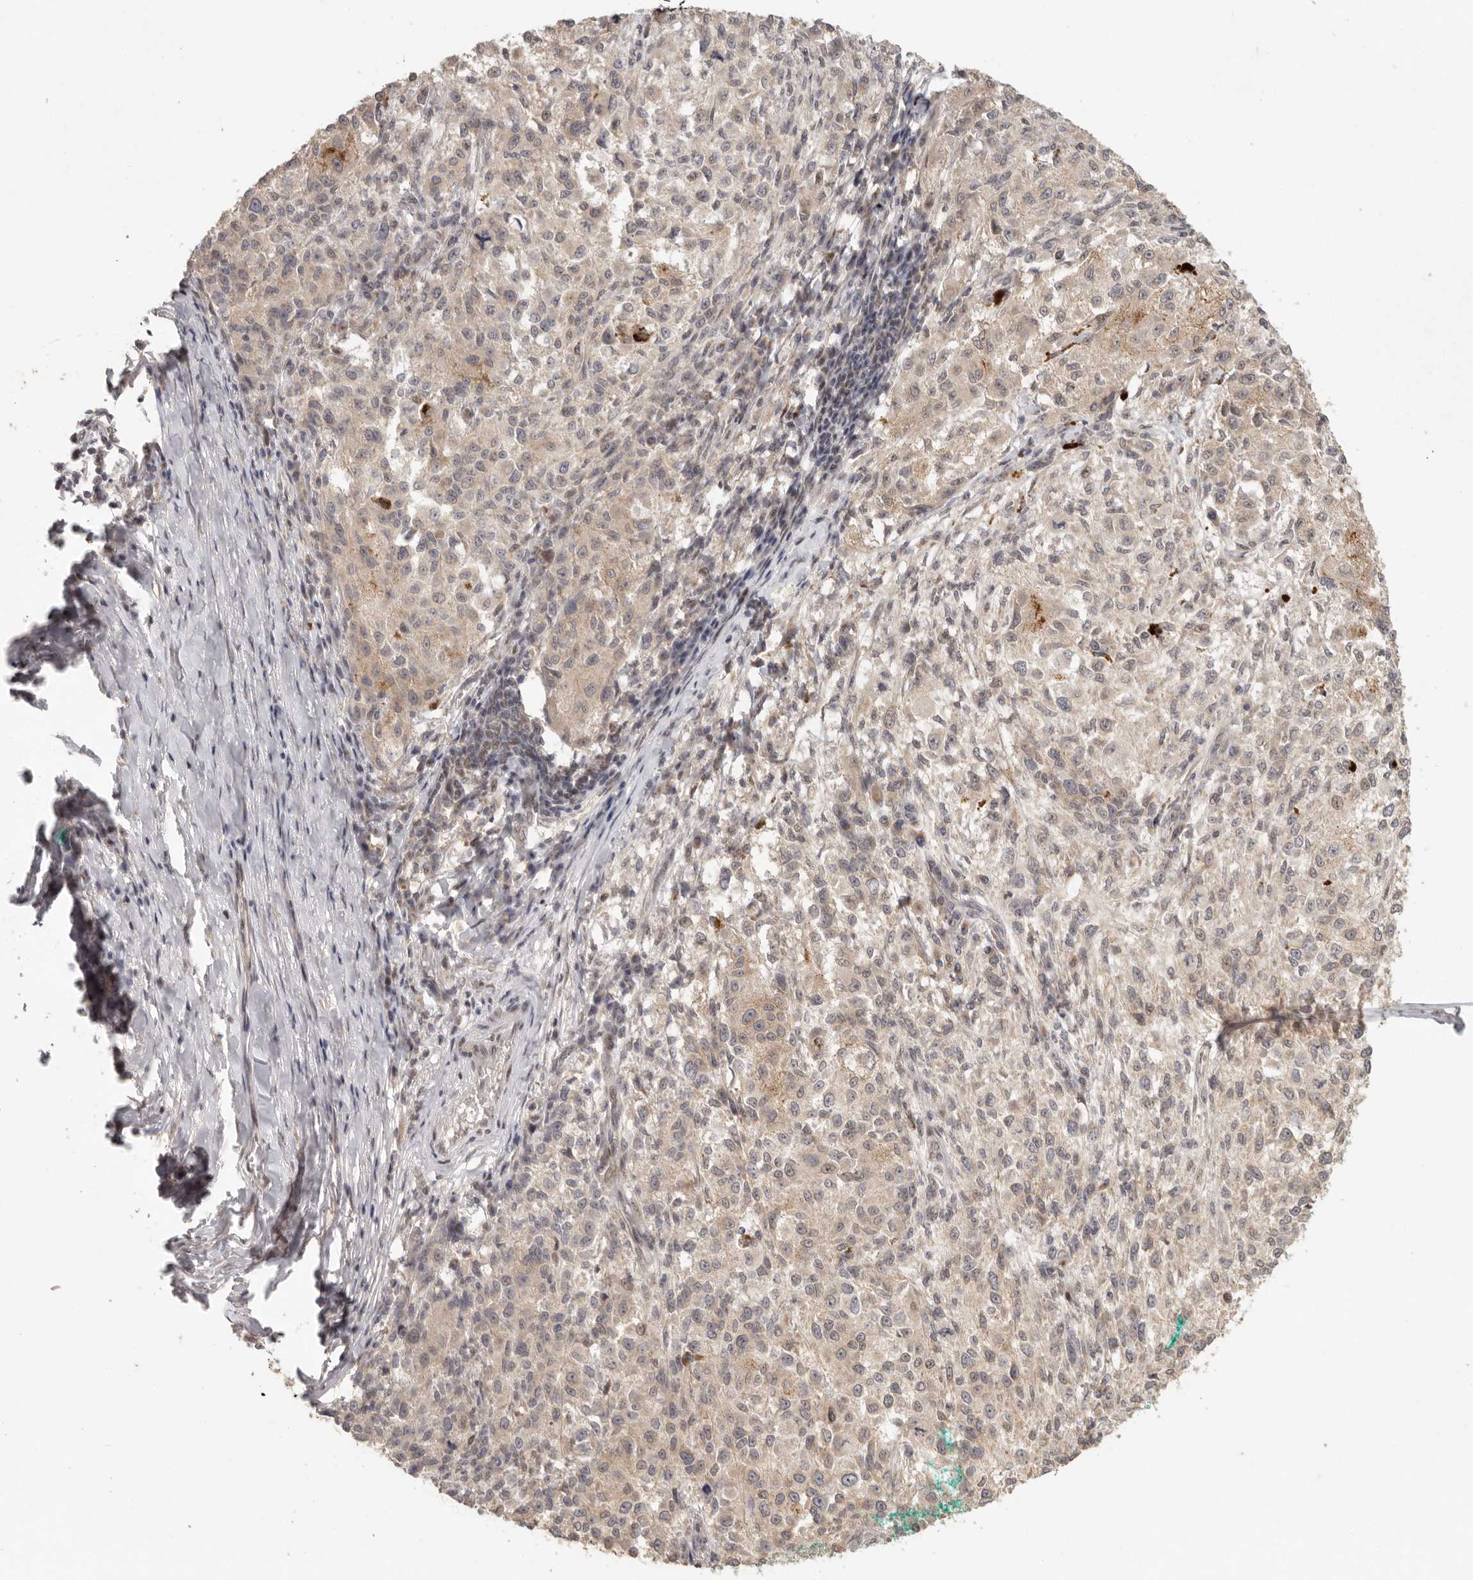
{"staining": {"intensity": "weak", "quantity": "<25%", "location": "cytoplasmic/membranous"}, "tissue": "melanoma", "cell_type": "Tumor cells", "image_type": "cancer", "snomed": [{"axis": "morphology", "description": "Necrosis, NOS"}, {"axis": "morphology", "description": "Malignant melanoma, NOS"}, {"axis": "topography", "description": "Skin"}], "caption": "The image demonstrates no significant expression in tumor cells of malignant melanoma.", "gene": "LRRC75A", "patient": {"sex": "female", "age": 87}}